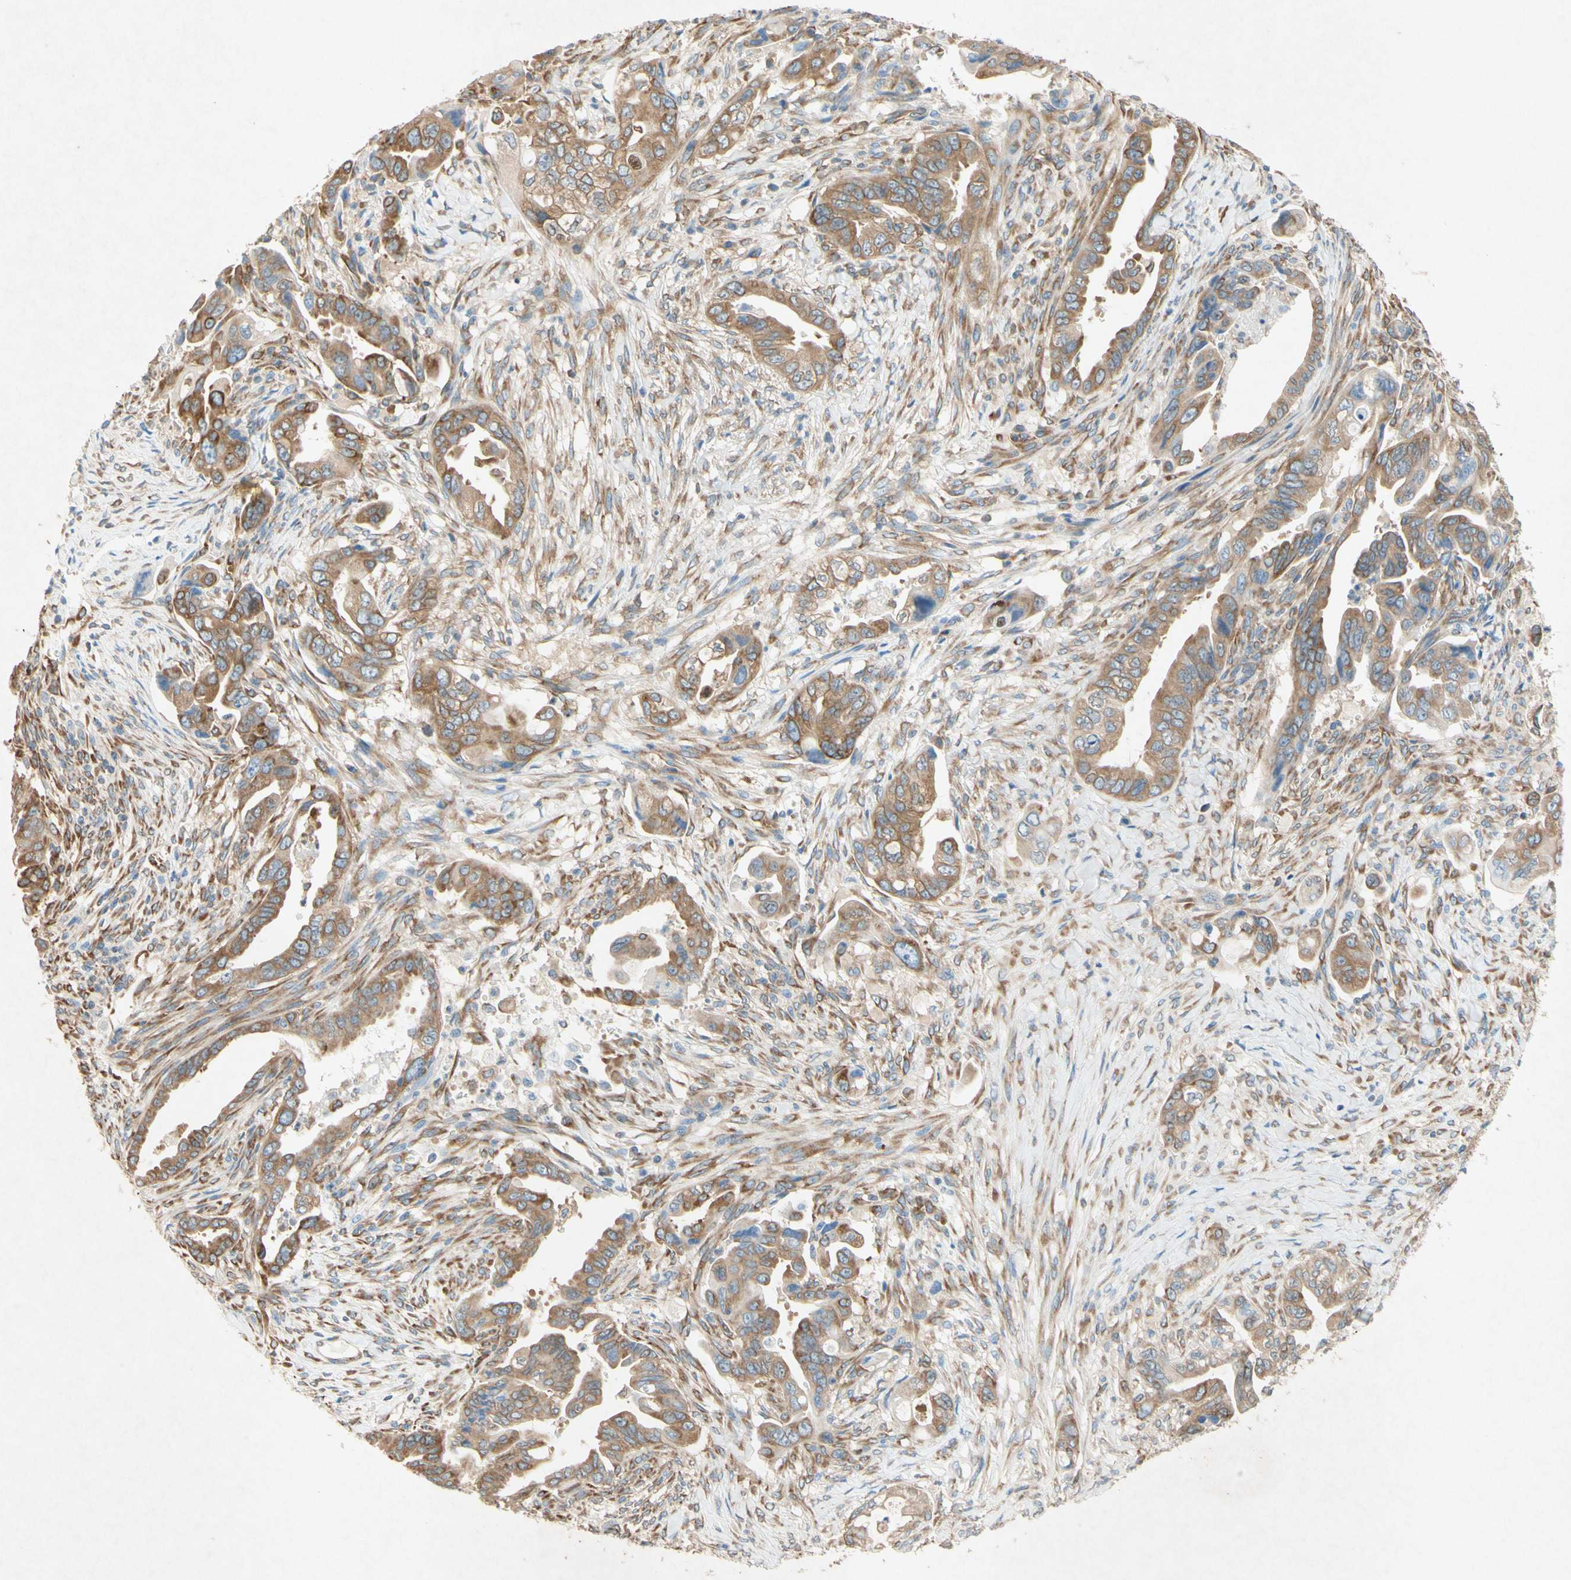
{"staining": {"intensity": "moderate", "quantity": ">75%", "location": "cytoplasmic/membranous"}, "tissue": "pancreatic cancer", "cell_type": "Tumor cells", "image_type": "cancer", "snomed": [{"axis": "morphology", "description": "Adenocarcinoma, NOS"}, {"axis": "topography", "description": "Pancreas"}], "caption": "Approximately >75% of tumor cells in pancreatic cancer show moderate cytoplasmic/membranous protein positivity as visualized by brown immunohistochemical staining.", "gene": "PABPC1", "patient": {"sex": "male", "age": 70}}